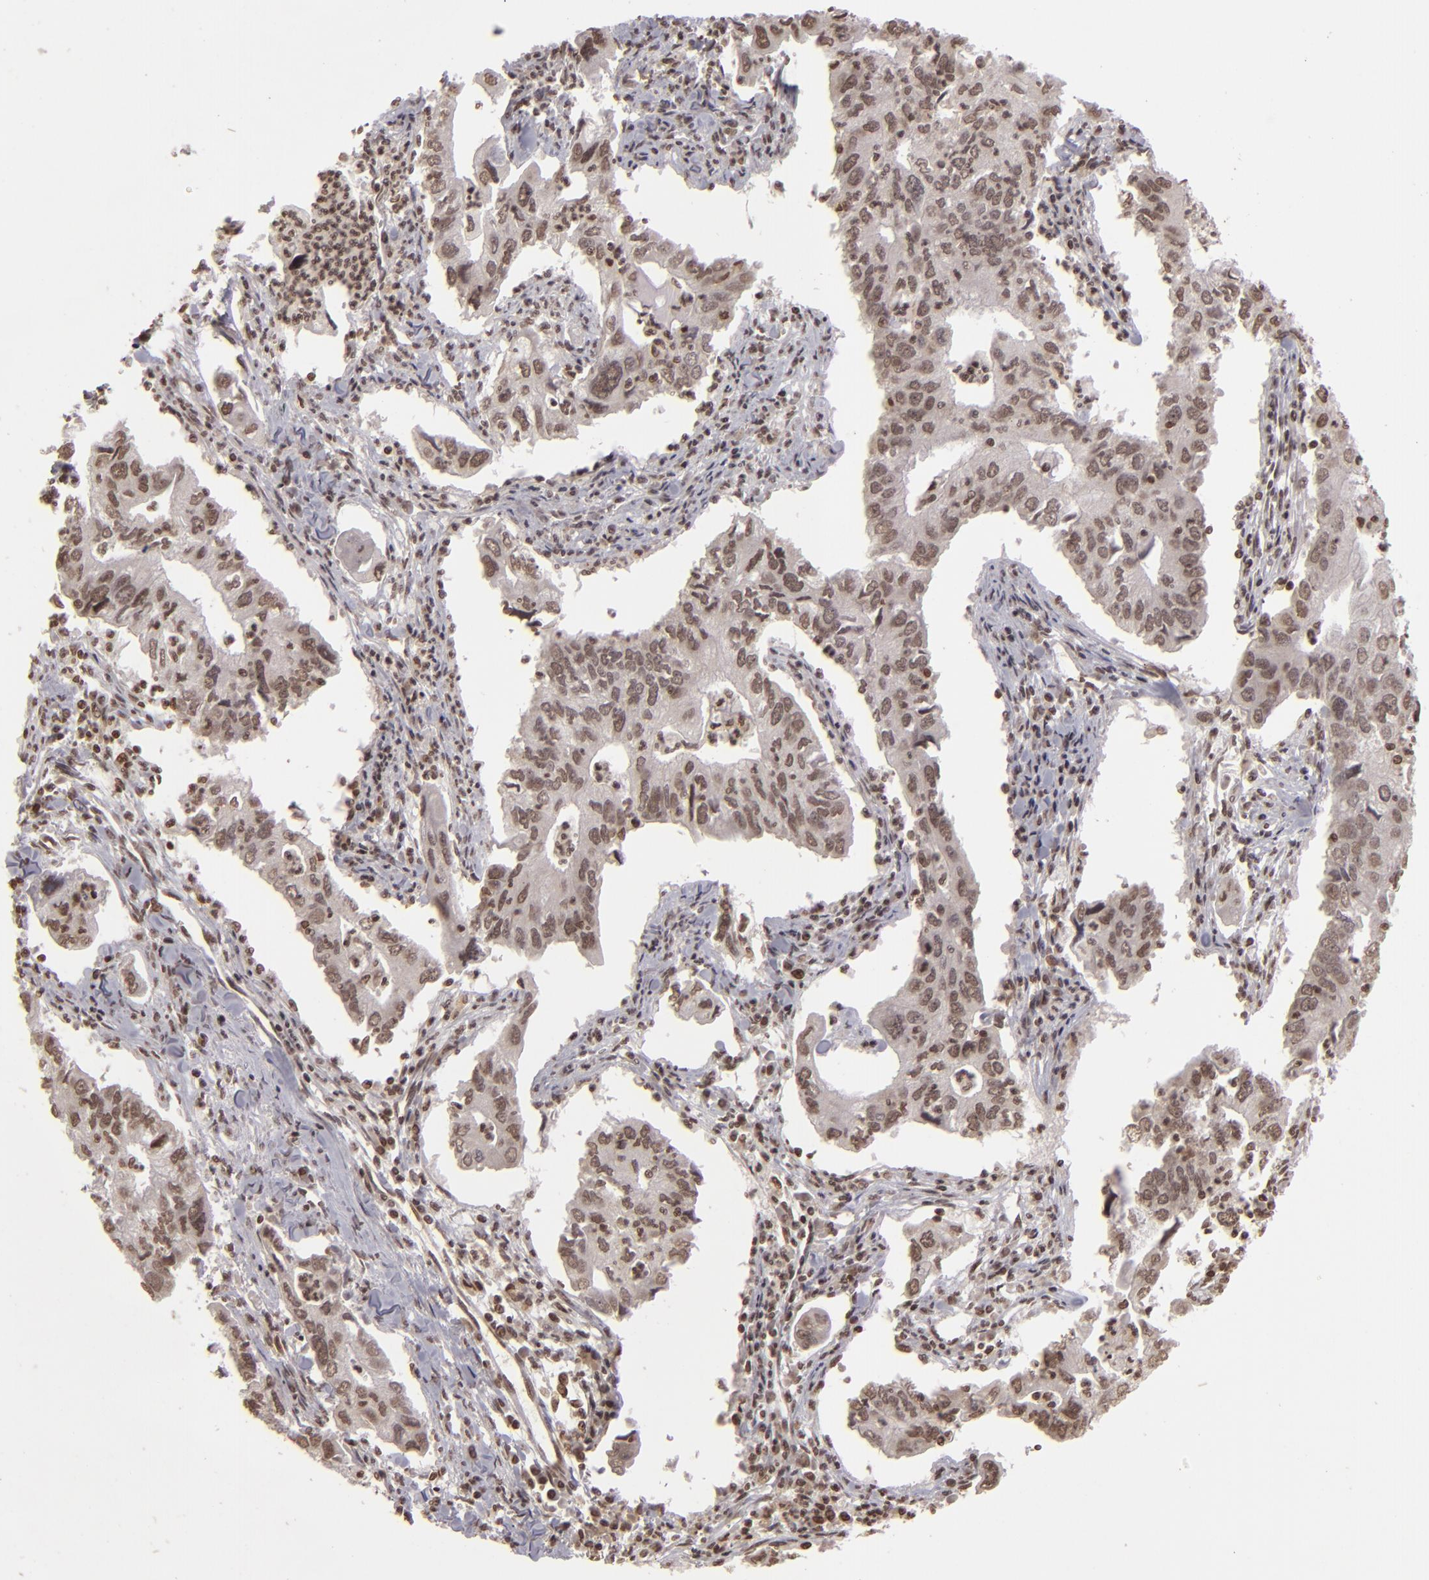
{"staining": {"intensity": "weak", "quantity": ">75%", "location": "nuclear"}, "tissue": "lung cancer", "cell_type": "Tumor cells", "image_type": "cancer", "snomed": [{"axis": "morphology", "description": "Adenocarcinoma, NOS"}, {"axis": "topography", "description": "Lung"}], "caption": "Adenocarcinoma (lung) stained with DAB (3,3'-diaminobenzidine) immunohistochemistry shows low levels of weak nuclear expression in approximately >75% of tumor cells. Ihc stains the protein of interest in brown and the nuclei are stained blue.", "gene": "CUL3", "patient": {"sex": "male", "age": 48}}